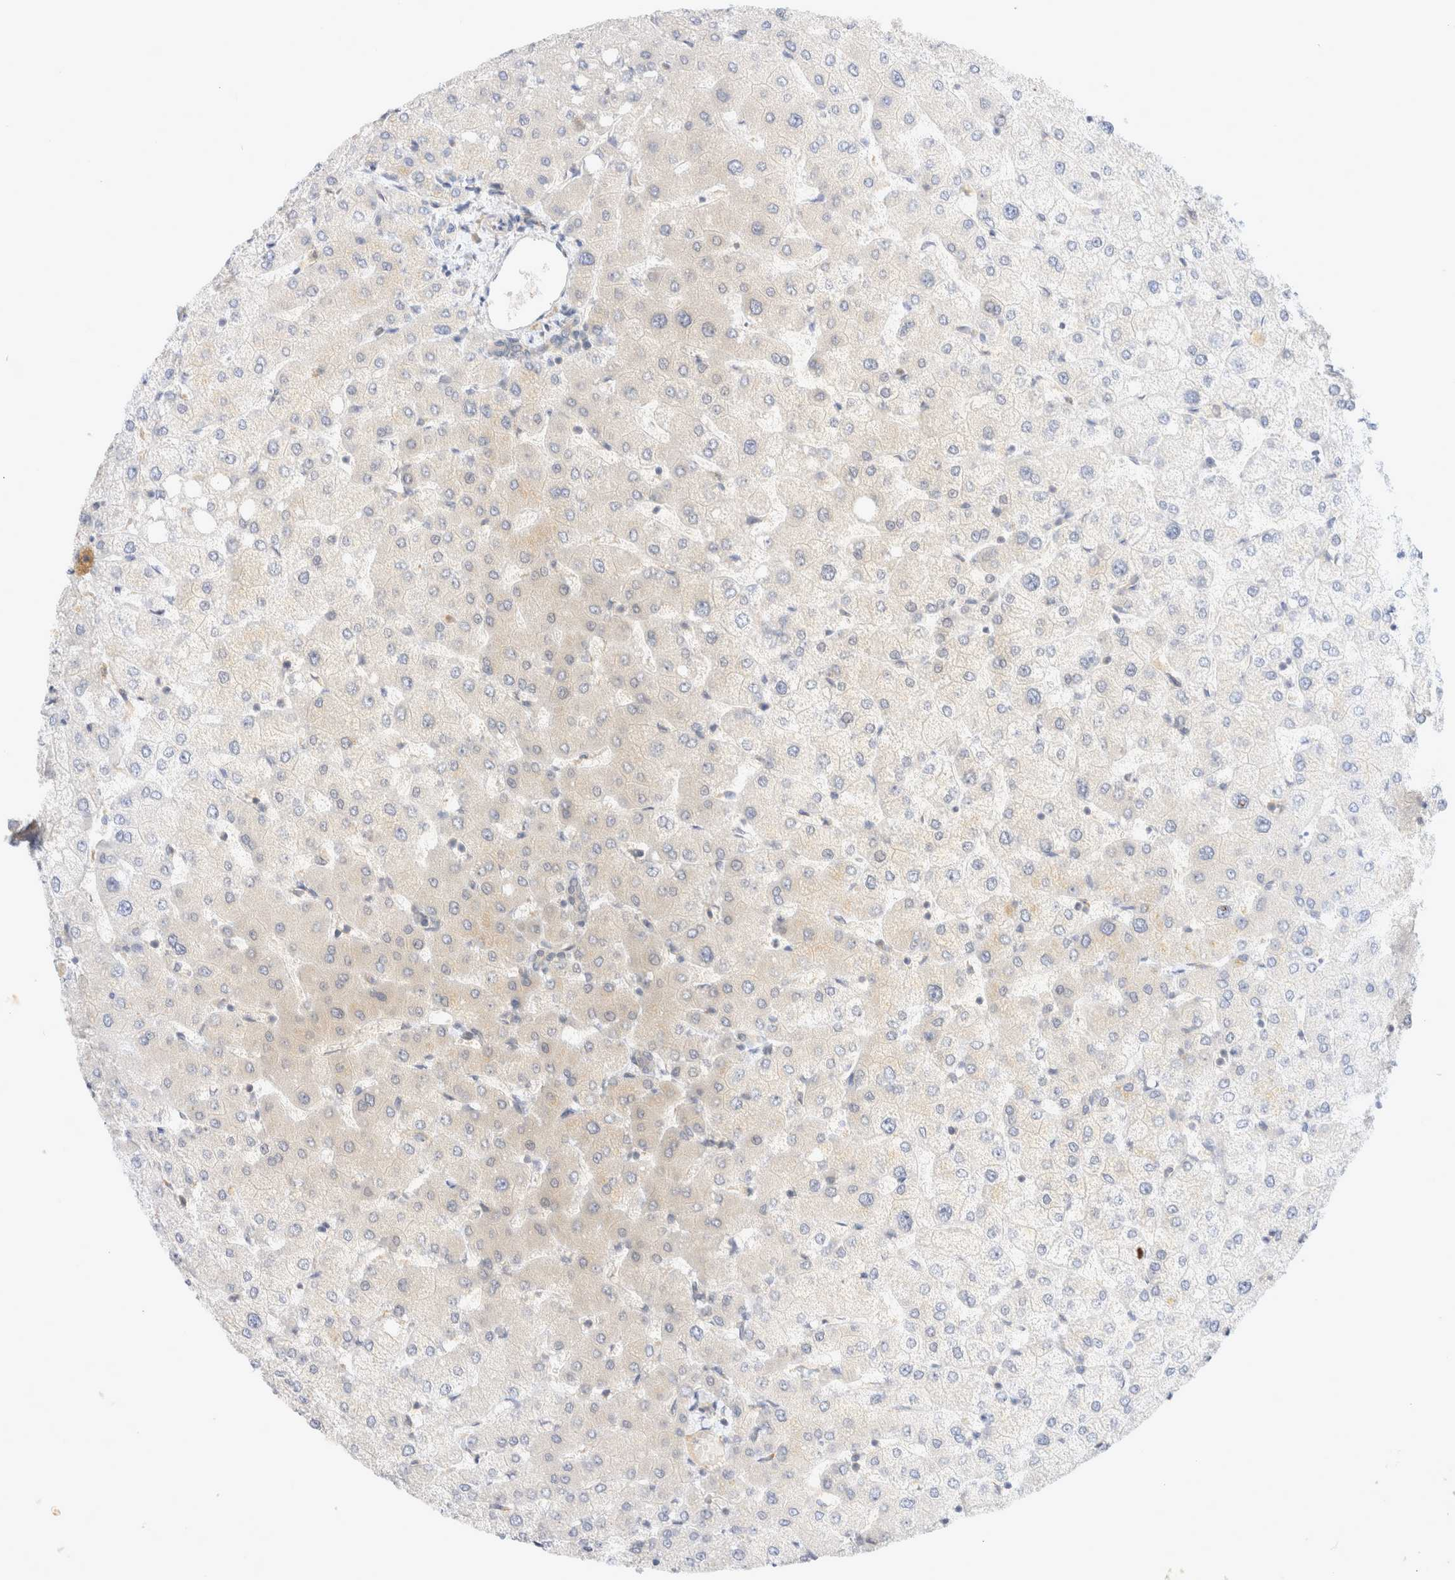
{"staining": {"intensity": "negative", "quantity": "none", "location": "none"}, "tissue": "liver", "cell_type": "Cholangiocytes", "image_type": "normal", "snomed": [{"axis": "morphology", "description": "Normal tissue, NOS"}, {"axis": "topography", "description": "Liver"}], "caption": "Cholangiocytes show no significant protein positivity in unremarkable liver. (Brightfield microscopy of DAB (3,3'-diaminobenzidine) IHC at high magnification).", "gene": "EIF4G3", "patient": {"sex": "female", "age": 54}}